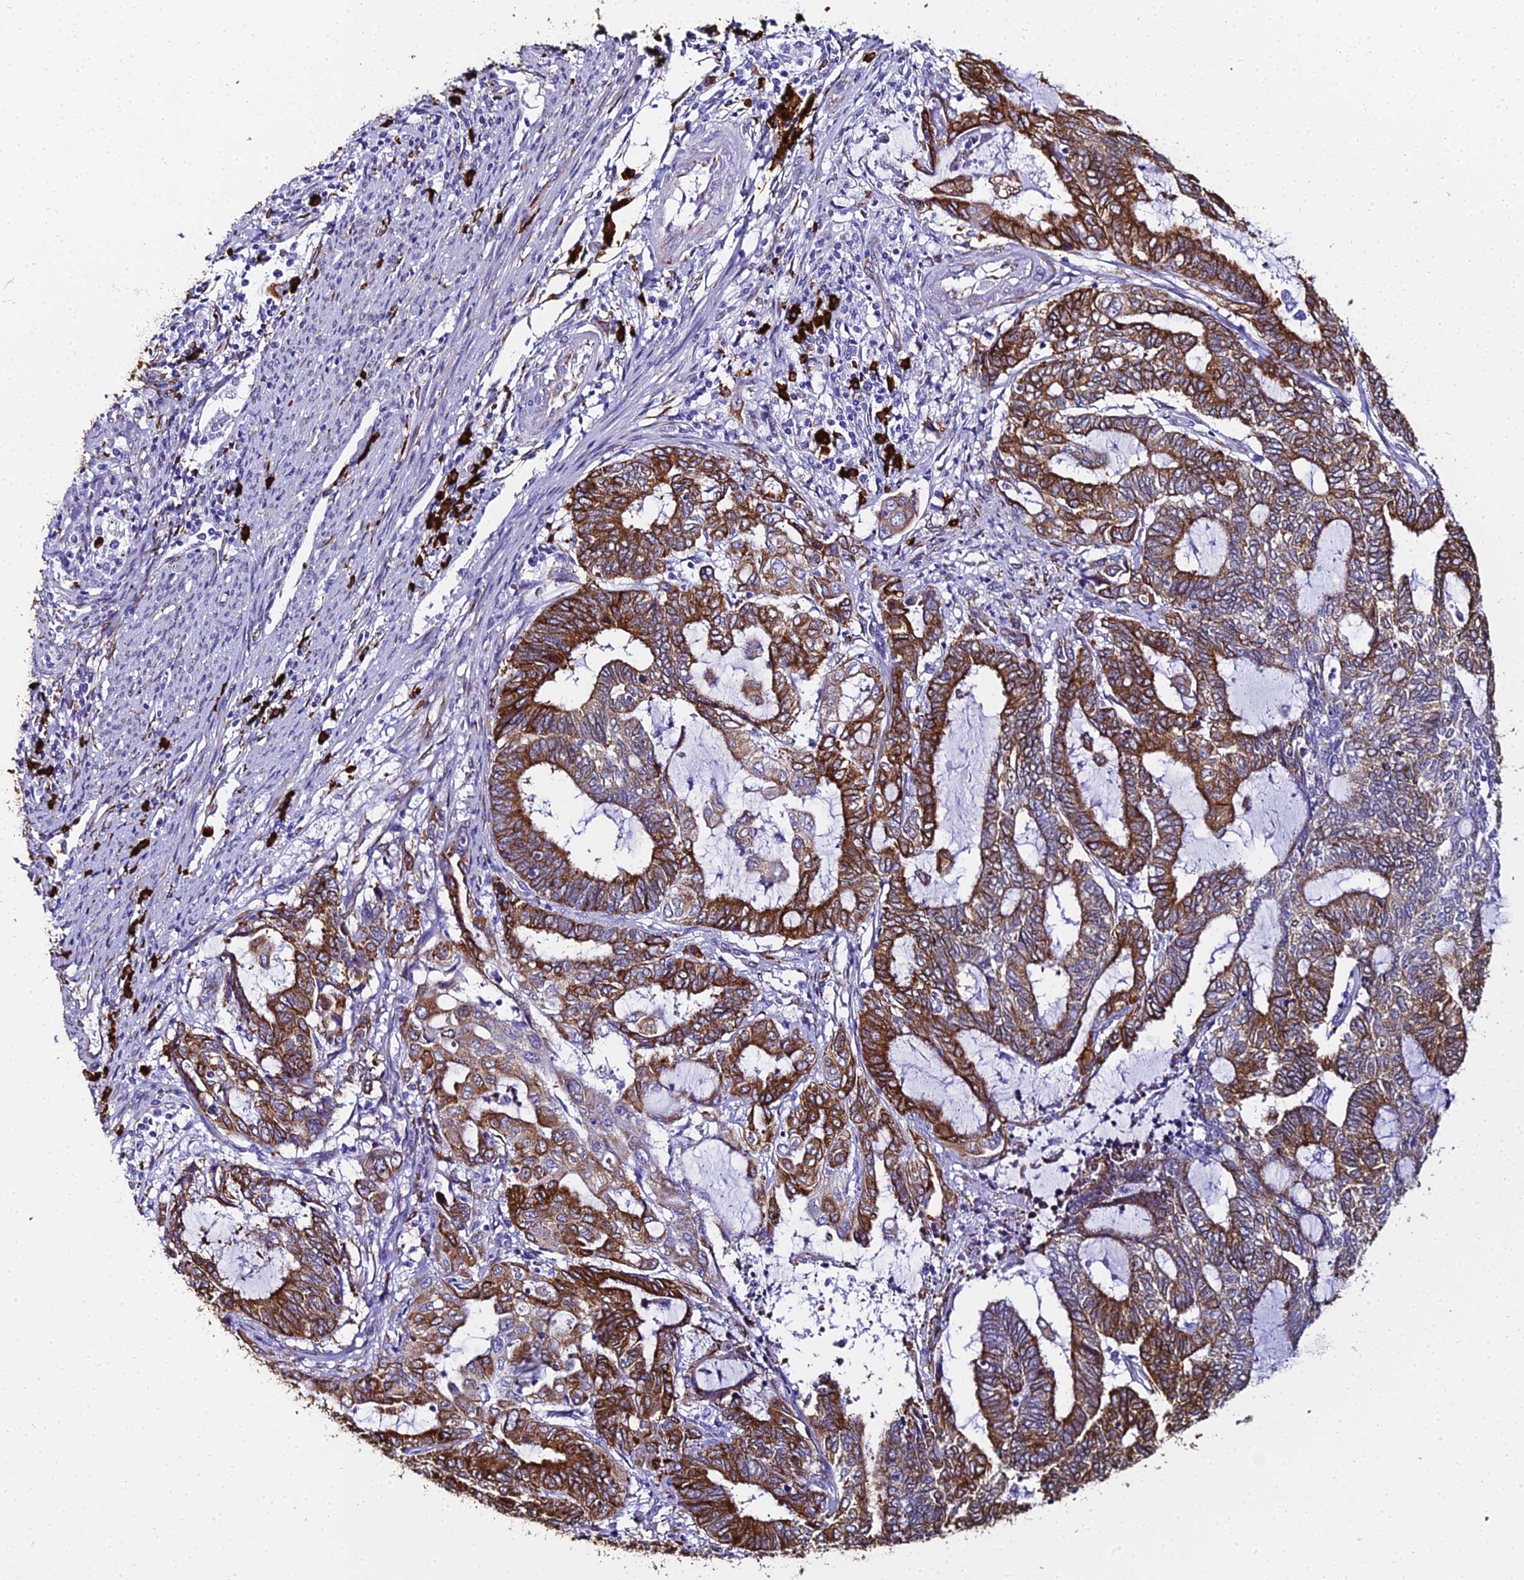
{"staining": {"intensity": "strong", "quantity": ">75%", "location": "cytoplasmic/membranous"}, "tissue": "endometrial cancer", "cell_type": "Tumor cells", "image_type": "cancer", "snomed": [{"axis": "morphology", "description": "Adenocarcinoma, NOS"}, {"axis": "topography", "description": "Uterus"}, {"axis": "topography", "description": "Endometrium"}], "caption": "There is high levels of strong cytoplasmic/membranous staining in tumor cells of adenocarcinoma (endometrial), as demonstrated by immunohistochemical staining (brown color).", "gene": "TXNDC5", "patient": {"sex": "female", "age": 70}}